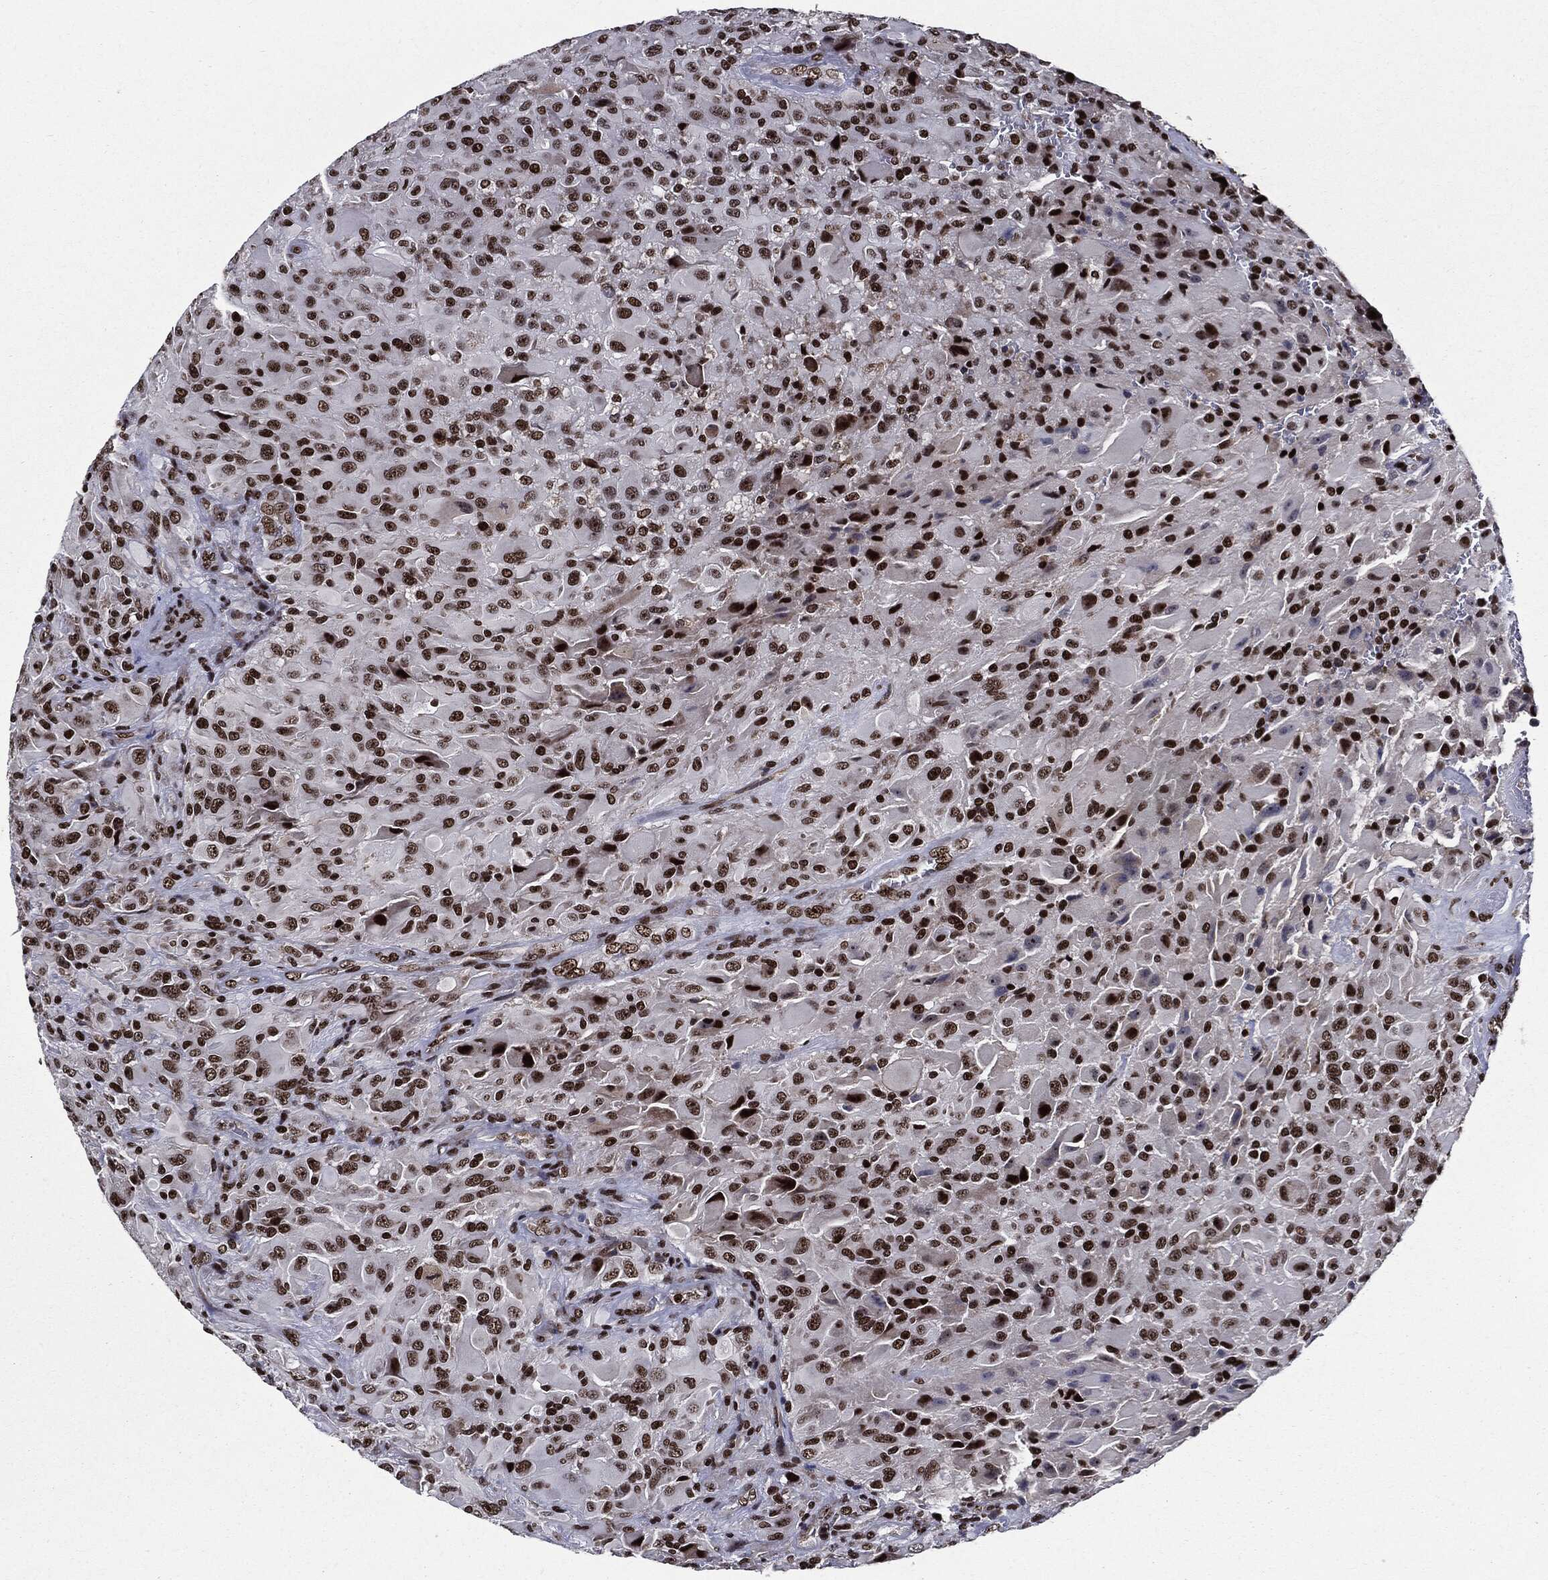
{"staining": {"intensity": "strong", "quantity": ">75%", "location": "nuclear"}, "tissue": "glioma", "cell_type": "Tumor cells", "image_type": "cancer", "snomed": [{"axis": "morphology", "description": "Glioma, malignant, High grade"}, {"axis": "topography", "description": "Cerebral cortex"}], "caption": "Glioma stained for a protein (brown) exhibits strong nuclear positive positivity in approximately >75% of tumor cells.", "gene": "ZFP91", "patient": {"sex": "male", "age": 35}}